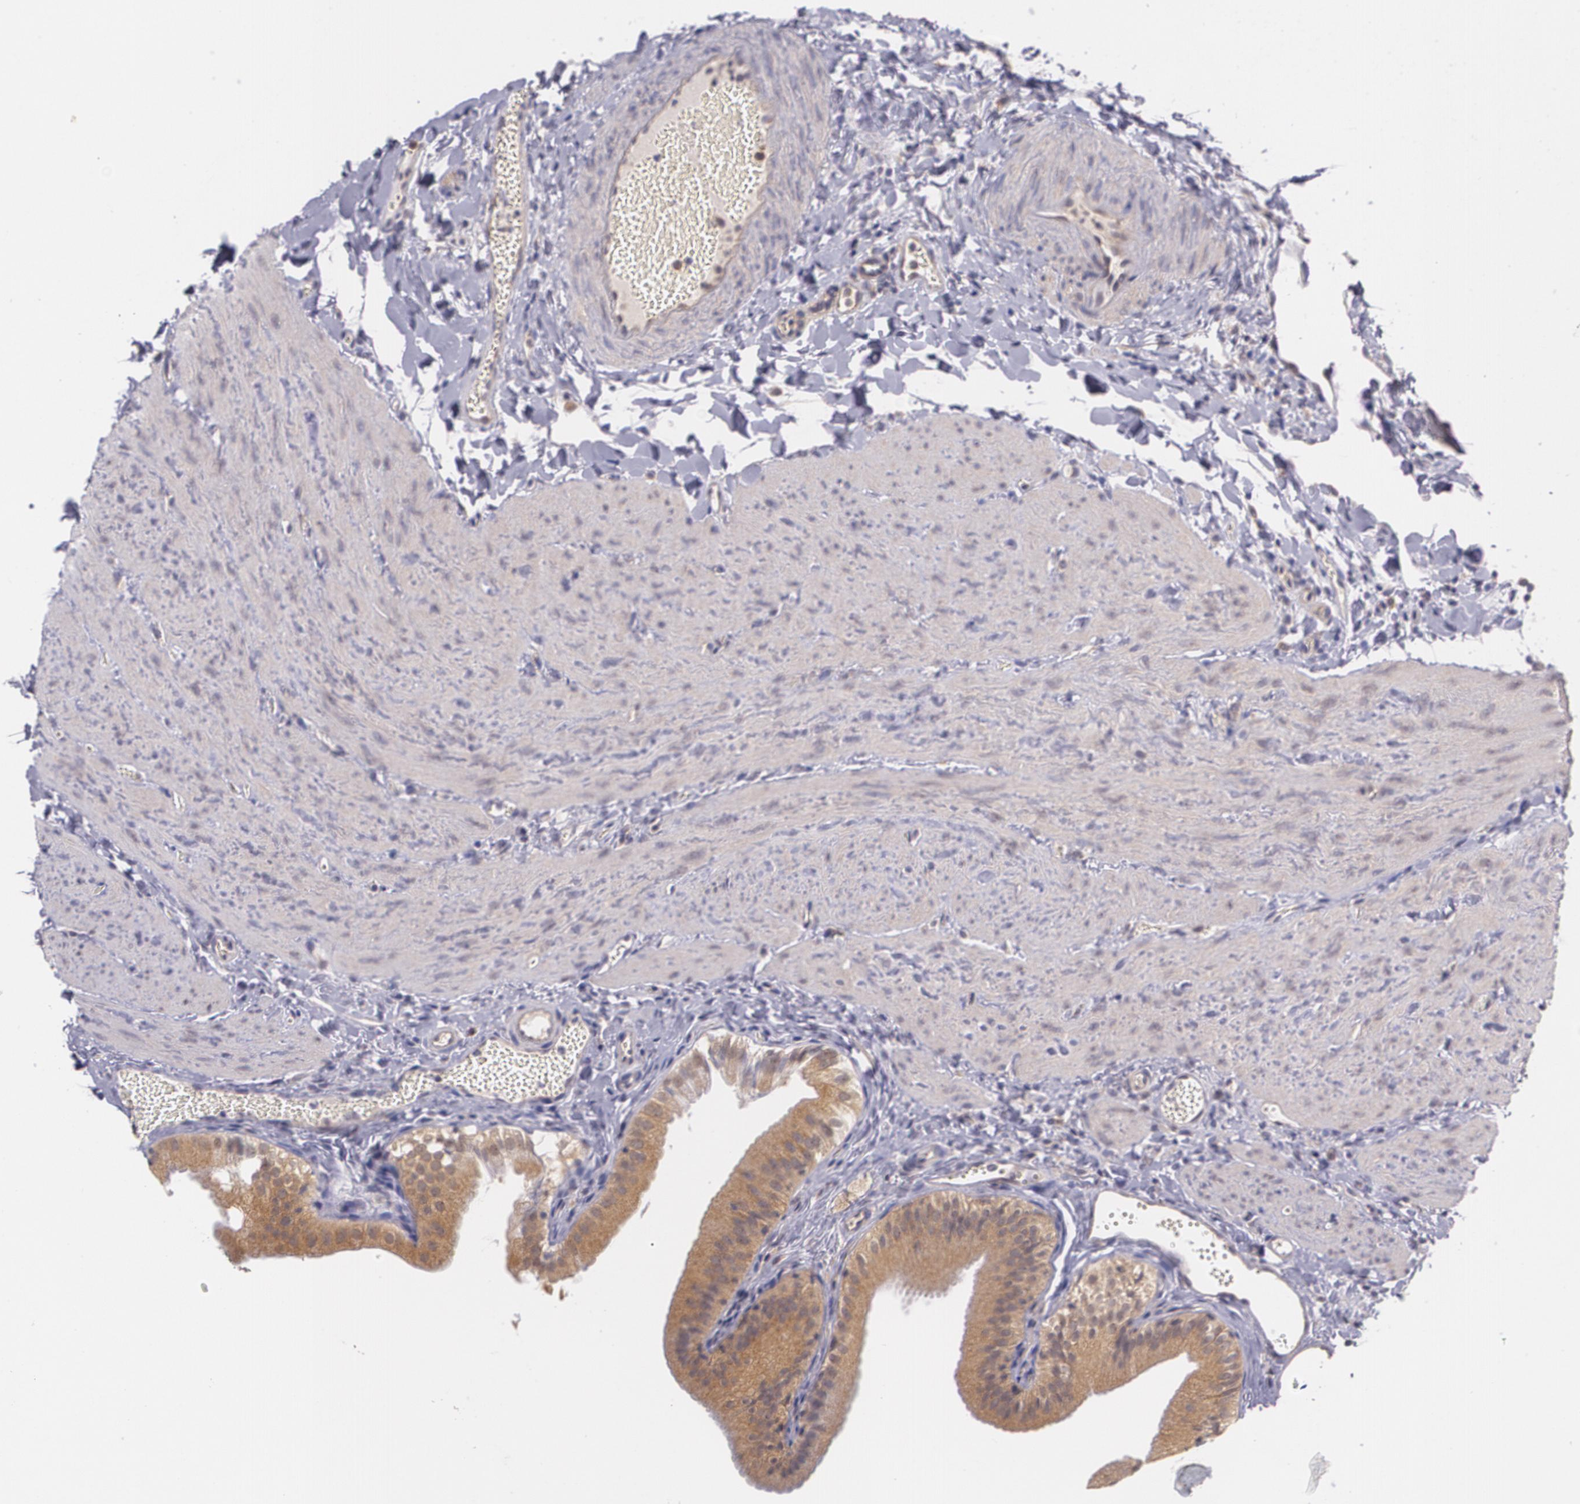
{"staining": {"intensity": "moderate", "quantity": ">75%", "location": "cytoplasmic/membranous"}, "tissue": "gallbladder", "cell_type": "Glandular cells", "image_type": "normal", "snomed": [{"axis": "morphology", "description": "Normal tissue, NOS"}, {"axis": "topography", "description": "Gallbladder"}], "caption": "Immunohistochemical staining of benign human gallbladder demonstrates medium levels of moderate cytoplasmic/membranous expression in approximately >75% of glandular cells.", "gene": "CCL17", "patient": {"sex": "female", "age": 24}}